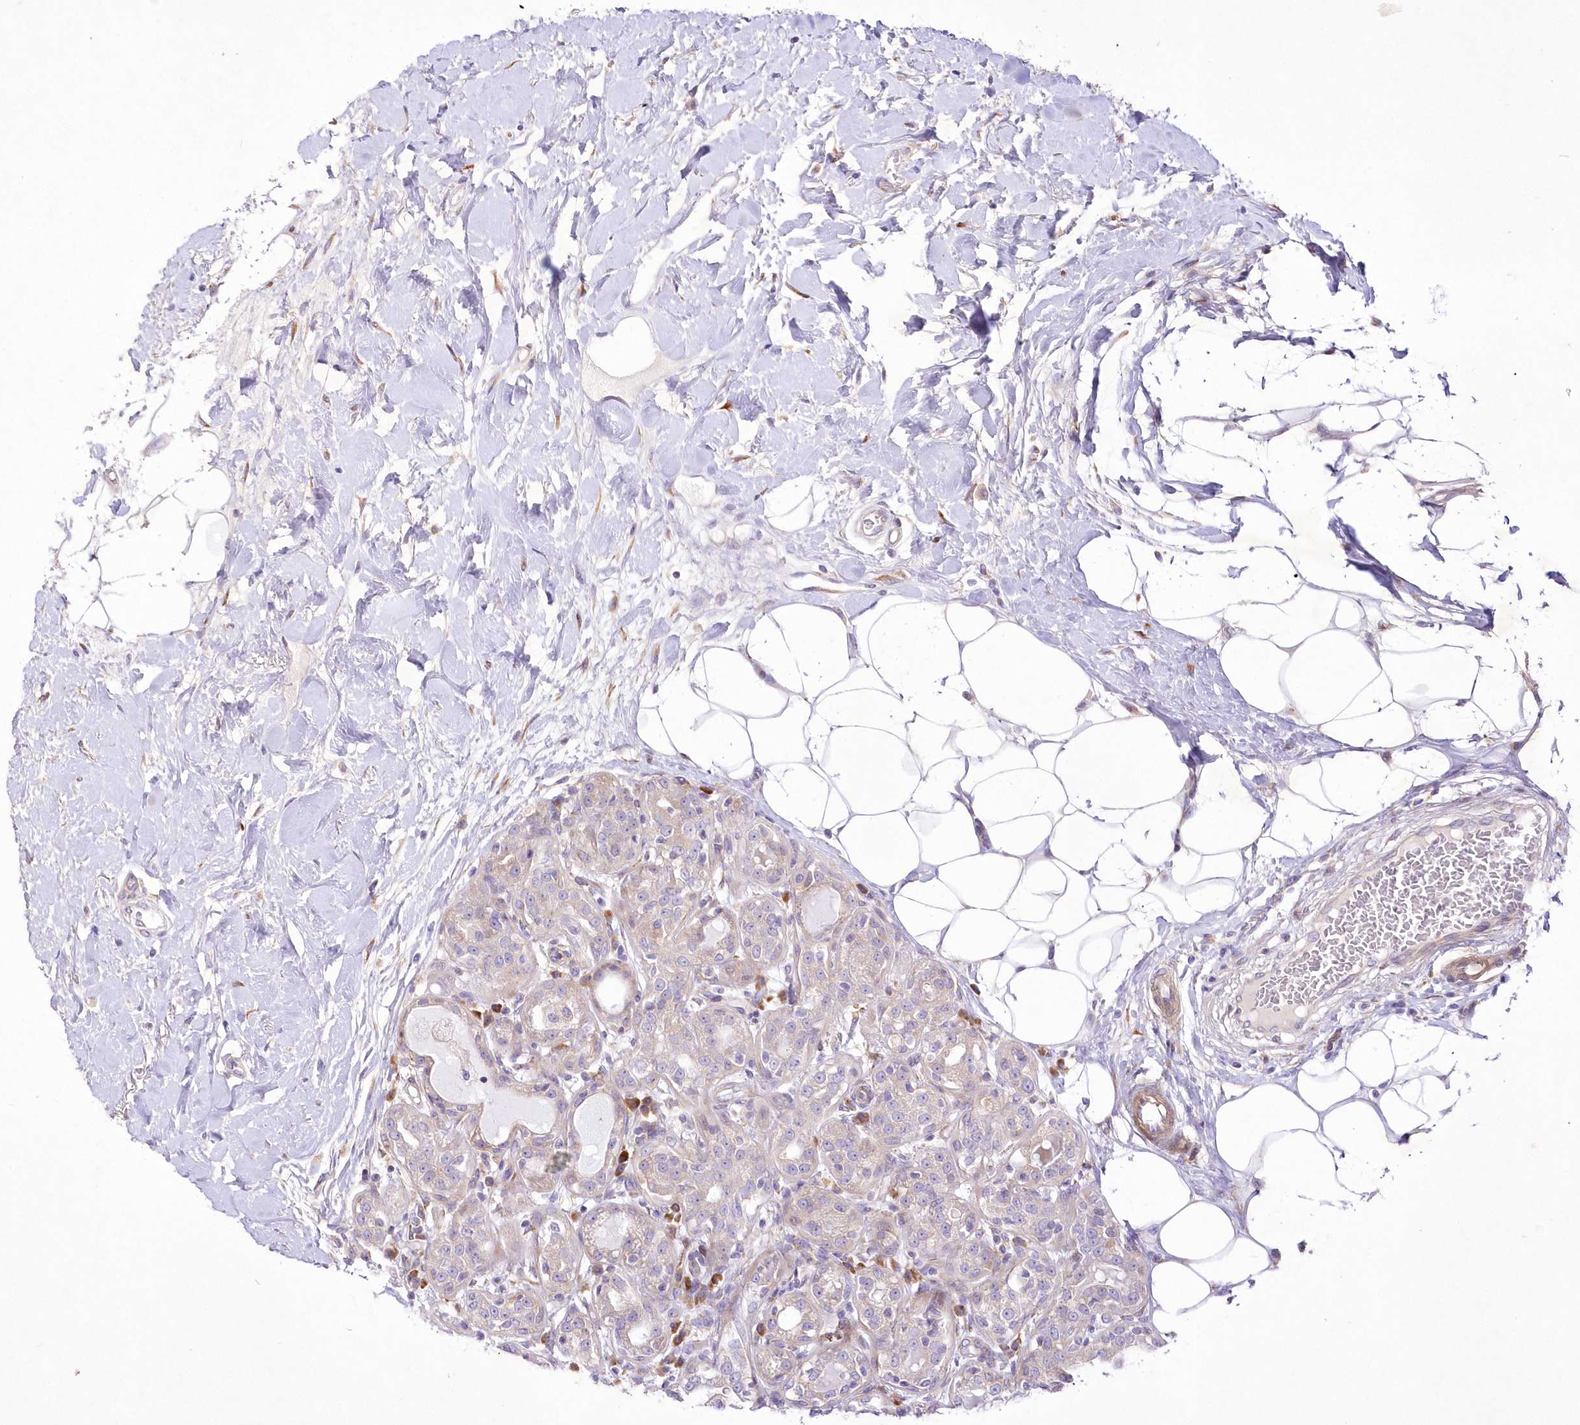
{"staining": {"intensity": "weak", "quantity": "<25%", "location": "cytoplasmic/membranous"}, "tissue": "breast cancer", "cell_type": "Tumor cells", "image_type": "cancer", "snomed": [{"axis": "morphology", "description": "Duct carcinoma"}, {"axis": "topography", "description": "Breast"}], "caption": "Tumor cells show no significant expression in breast cancer (intraductal carcinoma).", "gene": "ARFGEF3", "patient": {"sex": "female", "age": 27}}